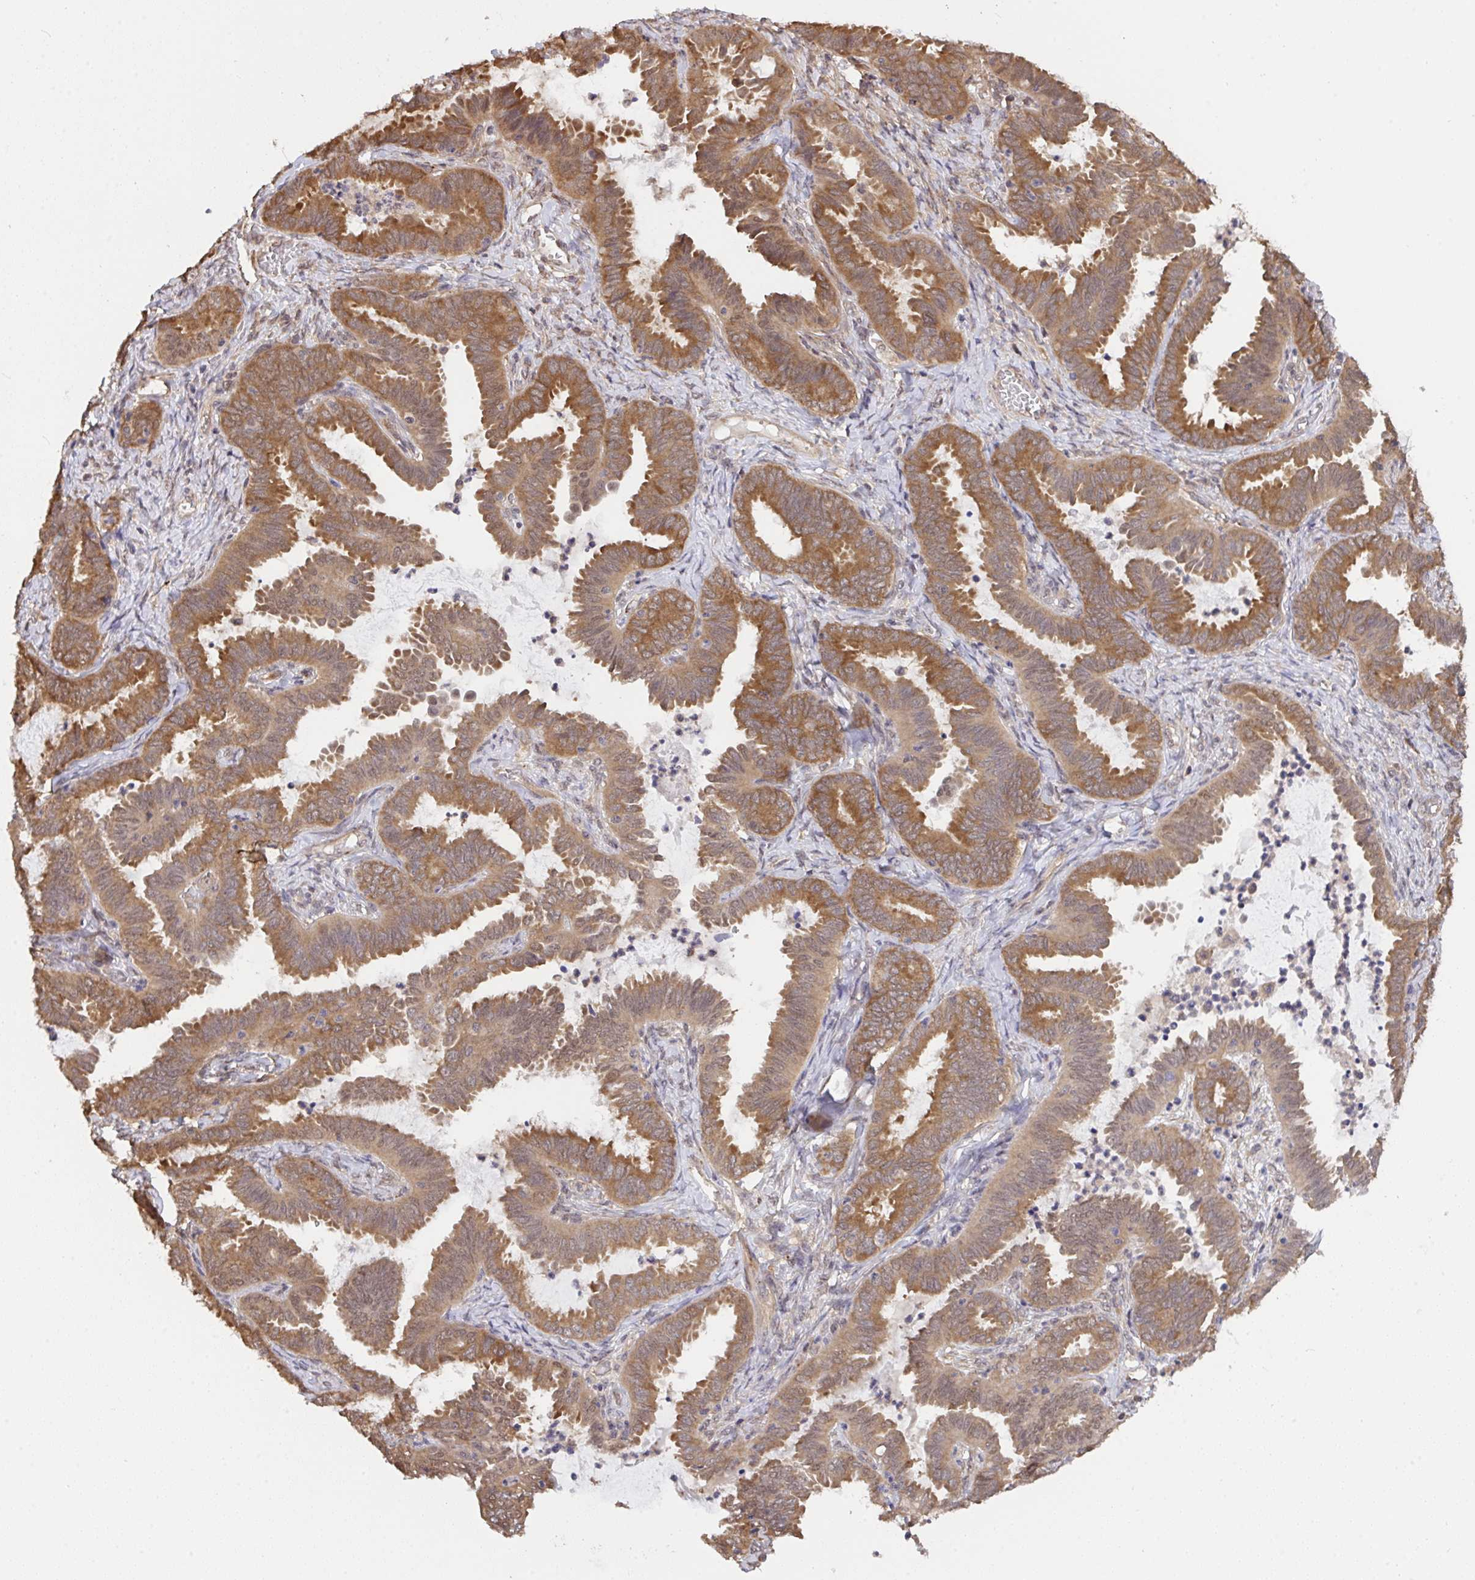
{"staining": {"intensity": "moderate", "quantity": ">75%", "location": "cytoplasmic/membranous"}, "tissue": "ovarian cancer", "cell_type": "Tumor cells", "image_type": "cancer", "snomed": [{"axis": "morphology", "description": "Carcinoma, endometroid"}, {"axis": "topography", "description": "Ovary"}], "caption": "This is a photomicrograph of immunohistochemistry (IHC) staining of ovarian cancer (endometroid carcinoma), which shows moderate positivity in the cytoplasmic/membranous of tumor cells.", "gene": "C12orf57", "patient": {"sex": "female", "age": 70}}